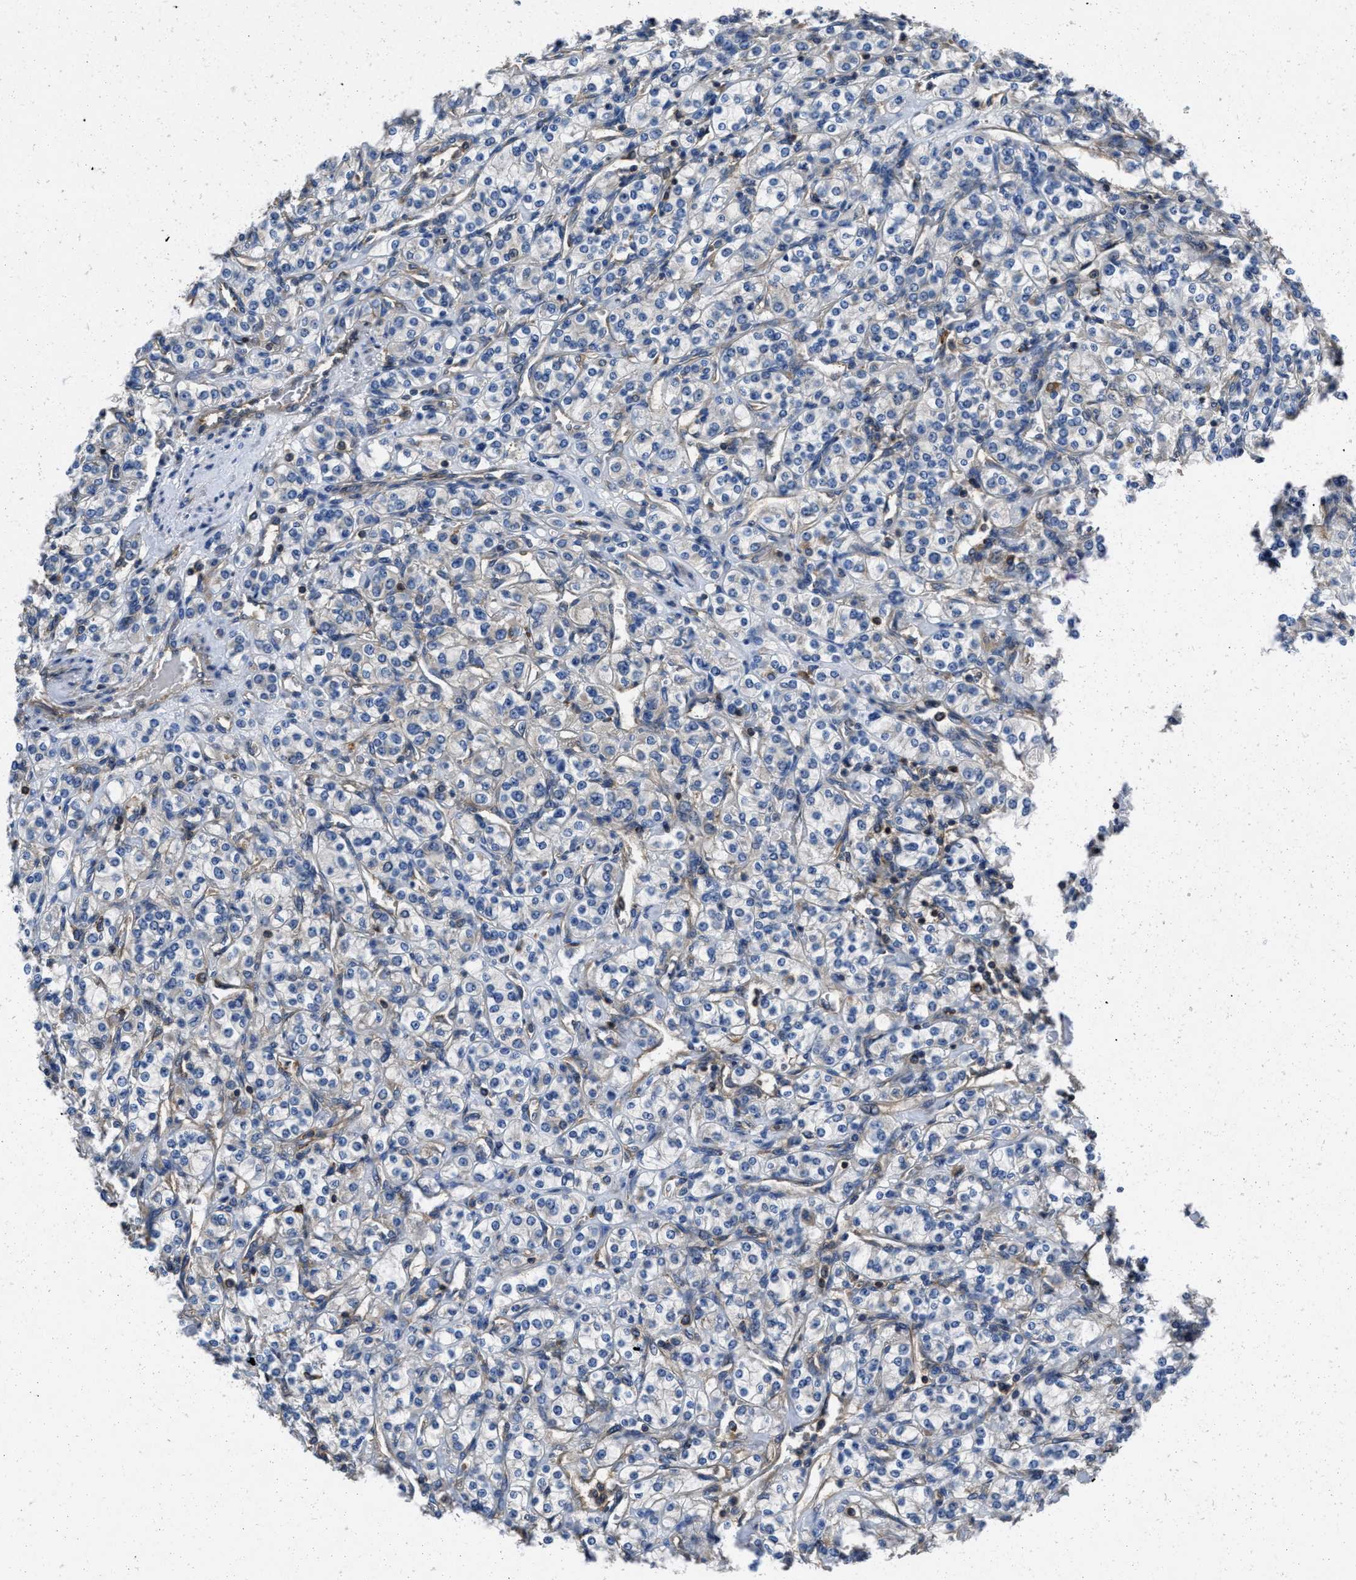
{"staining": {"intensity": "negative", "quantity": "none", "location": "none"}, "tissue": "renal cancer", "cell_type": "Tumor cells", "image_type": "cancer", "snomed": [{"axis": "morphology", "description": "Adenocarcinoma, NOS"}, {"axis": "topography", "description": "Kidney"}], "caption": "DAB (3,3'-diaminobenzidine) immunohistochemical staining of adenocarcinoma (renal) exhibits no significant positivity in tumor cells.", "gene": "YARS1", "patient": {"sex": "male", "age": 77}}